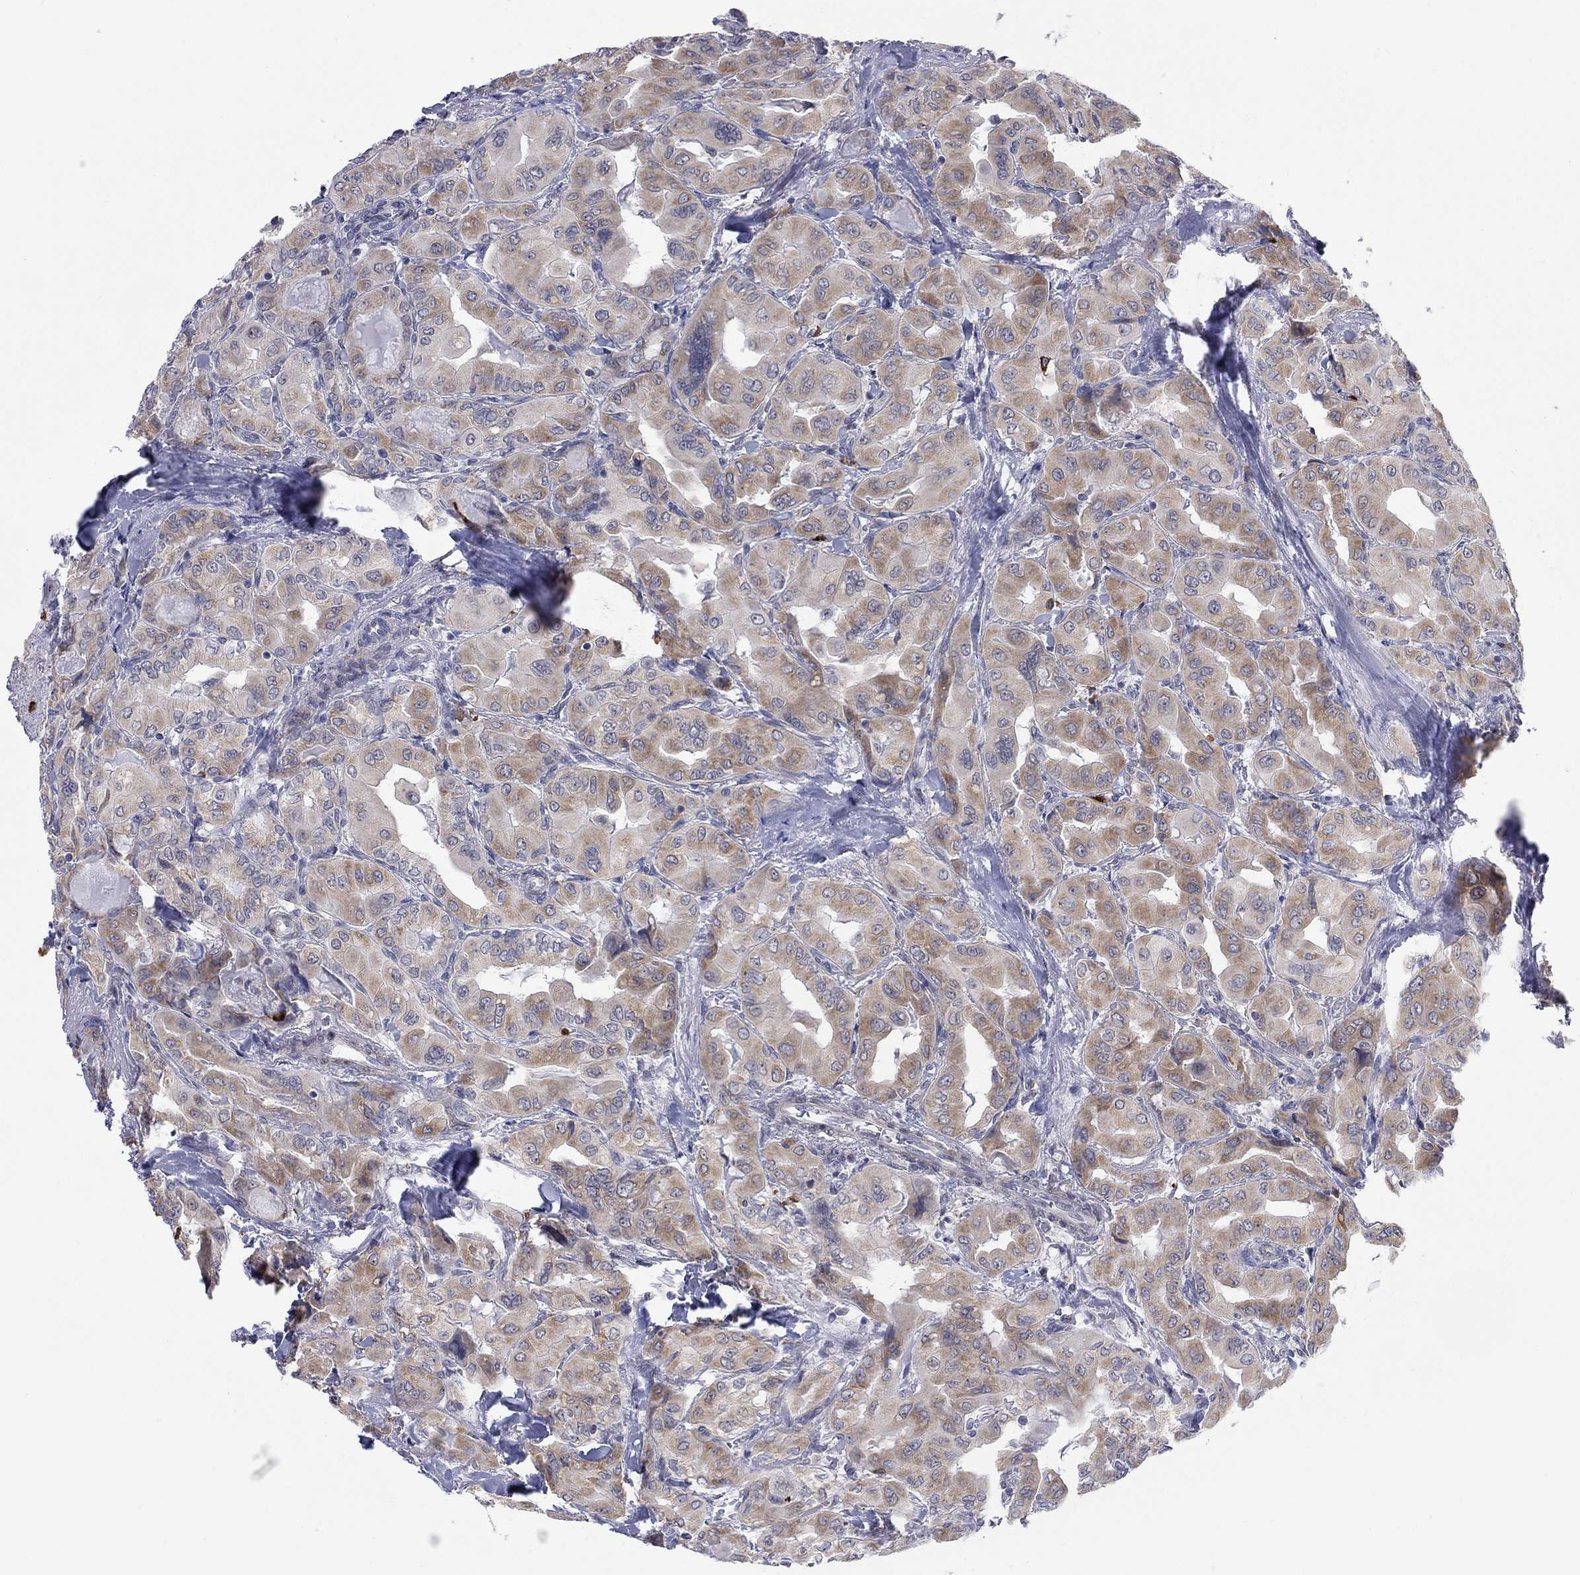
{"staining": {"intensity": "moderate", "quantity": ">75%", "location": "cytoplasmic/membranous"}, "tissue": "thyroid cancer", "cell_type": "Tumor cells", "image_type": "cancer", "snomed": [{"axis": "morphology", "description": "Normal tissue, NOS"}, {"axis": "morphology", "description": "Papillary adenocarcinoma, NOS"}, {"axis": "topography", "description": "Thyroid gland"}], "caption": "Brown immunohistochemical staining in thyroid cancer (papillary adenocarcinoma) displays moderate cytoplasmic/membranous expression in approximately >75% of tumor cells. The staining was performed using DAB to visualize the protein expression in brown, while the nuclei were stained in blue with hematoxylin (Magnification: 20x).", "gene": "MTRFR", "patient": {"sex": "female", "age": 66}}